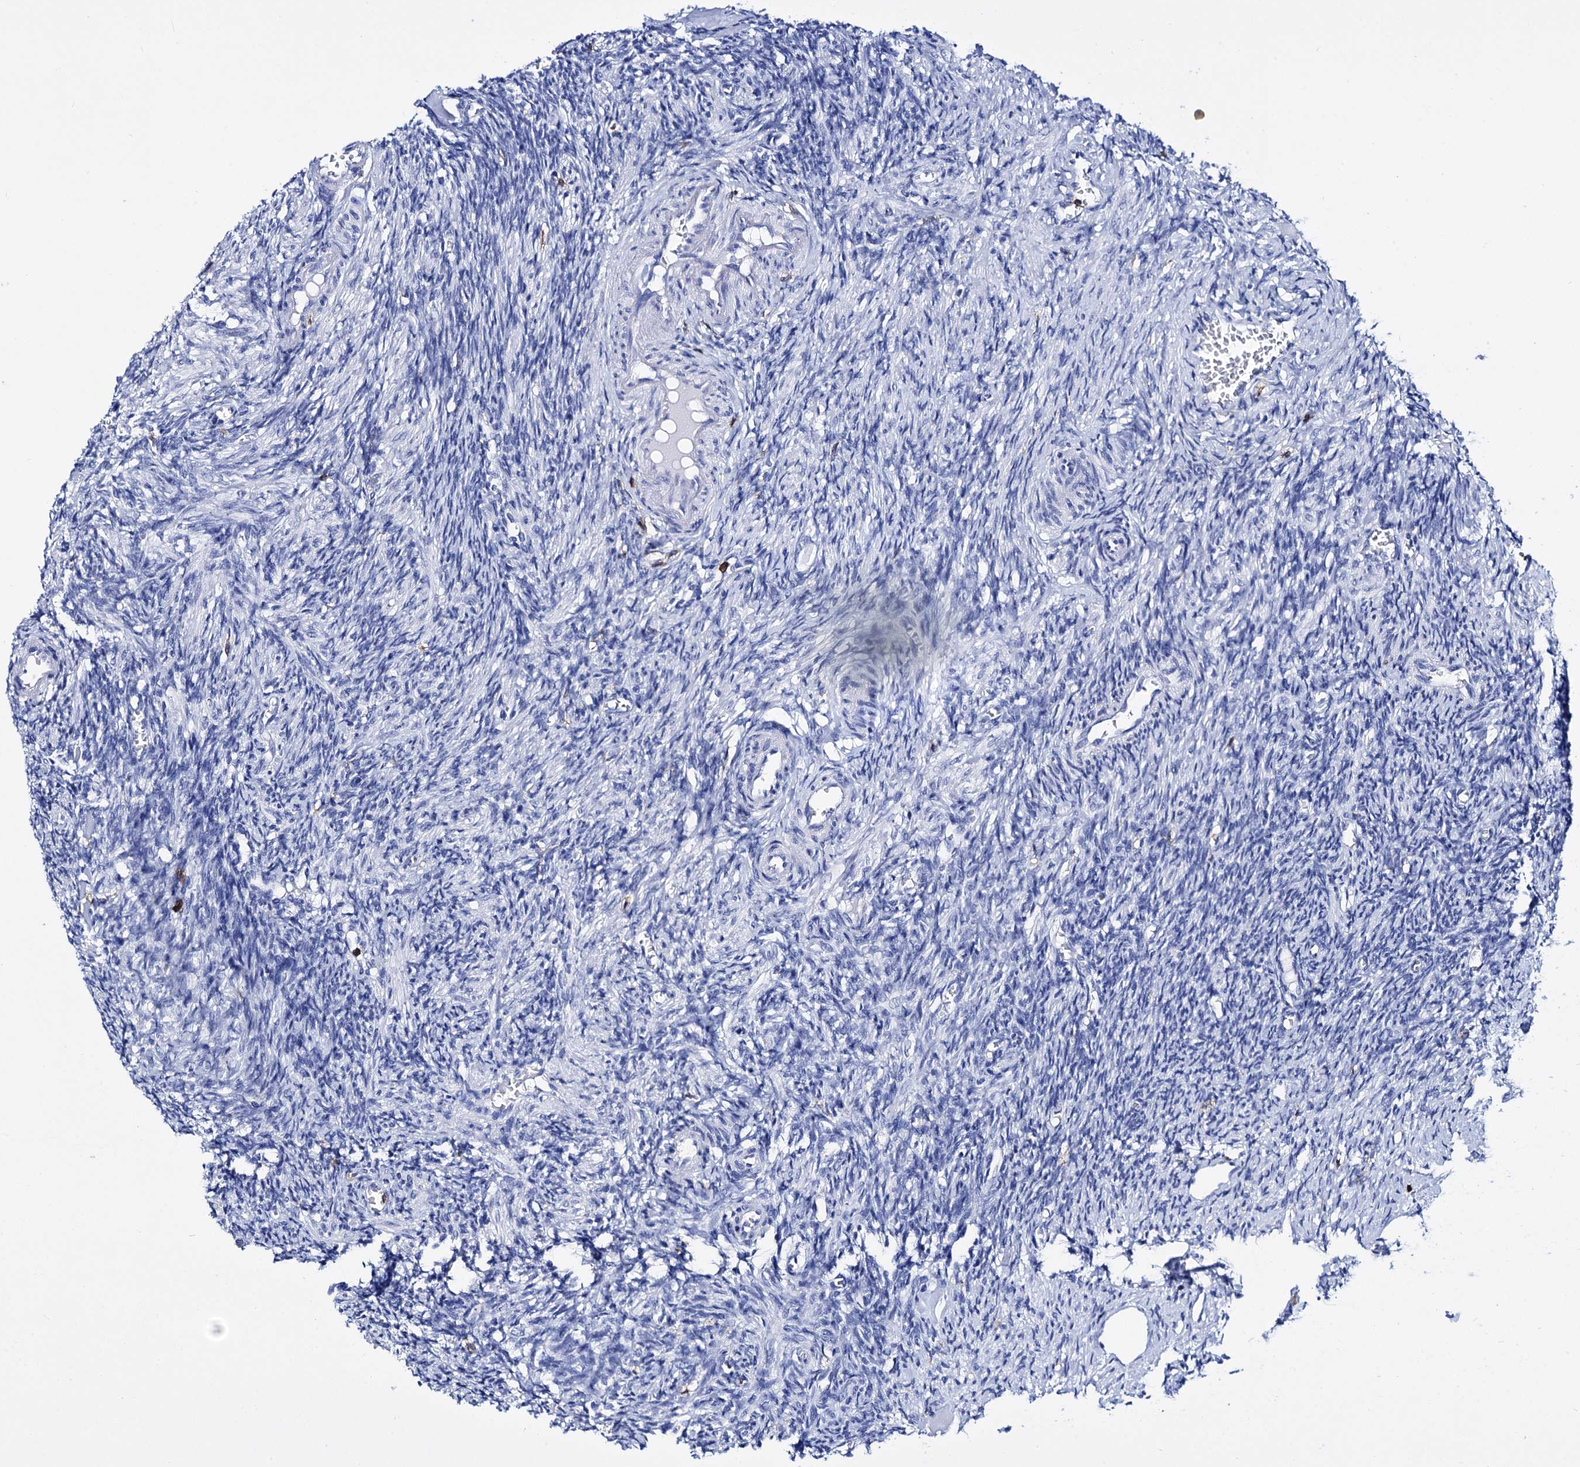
{"staining": {"intensity": "negative", "quantity": "none", "location": "none"}, "tissue": "ovary", "cell_type": "Ovarian stroma cells", "image_type": "normal", "snomed": [{"axis": "morphology", "description": "Normal tissue, NOS"}, {"axis": "topography", "description": "Ovary"}], "caption": "A micrograph of ovary stained for a protein shows no brown staining in ovarian stroma cells. (Immunohistochemistry, brightfield microscopy, high magnification).", "gene": "DEF6", "patient": {"sex": "female", "age": 27}}